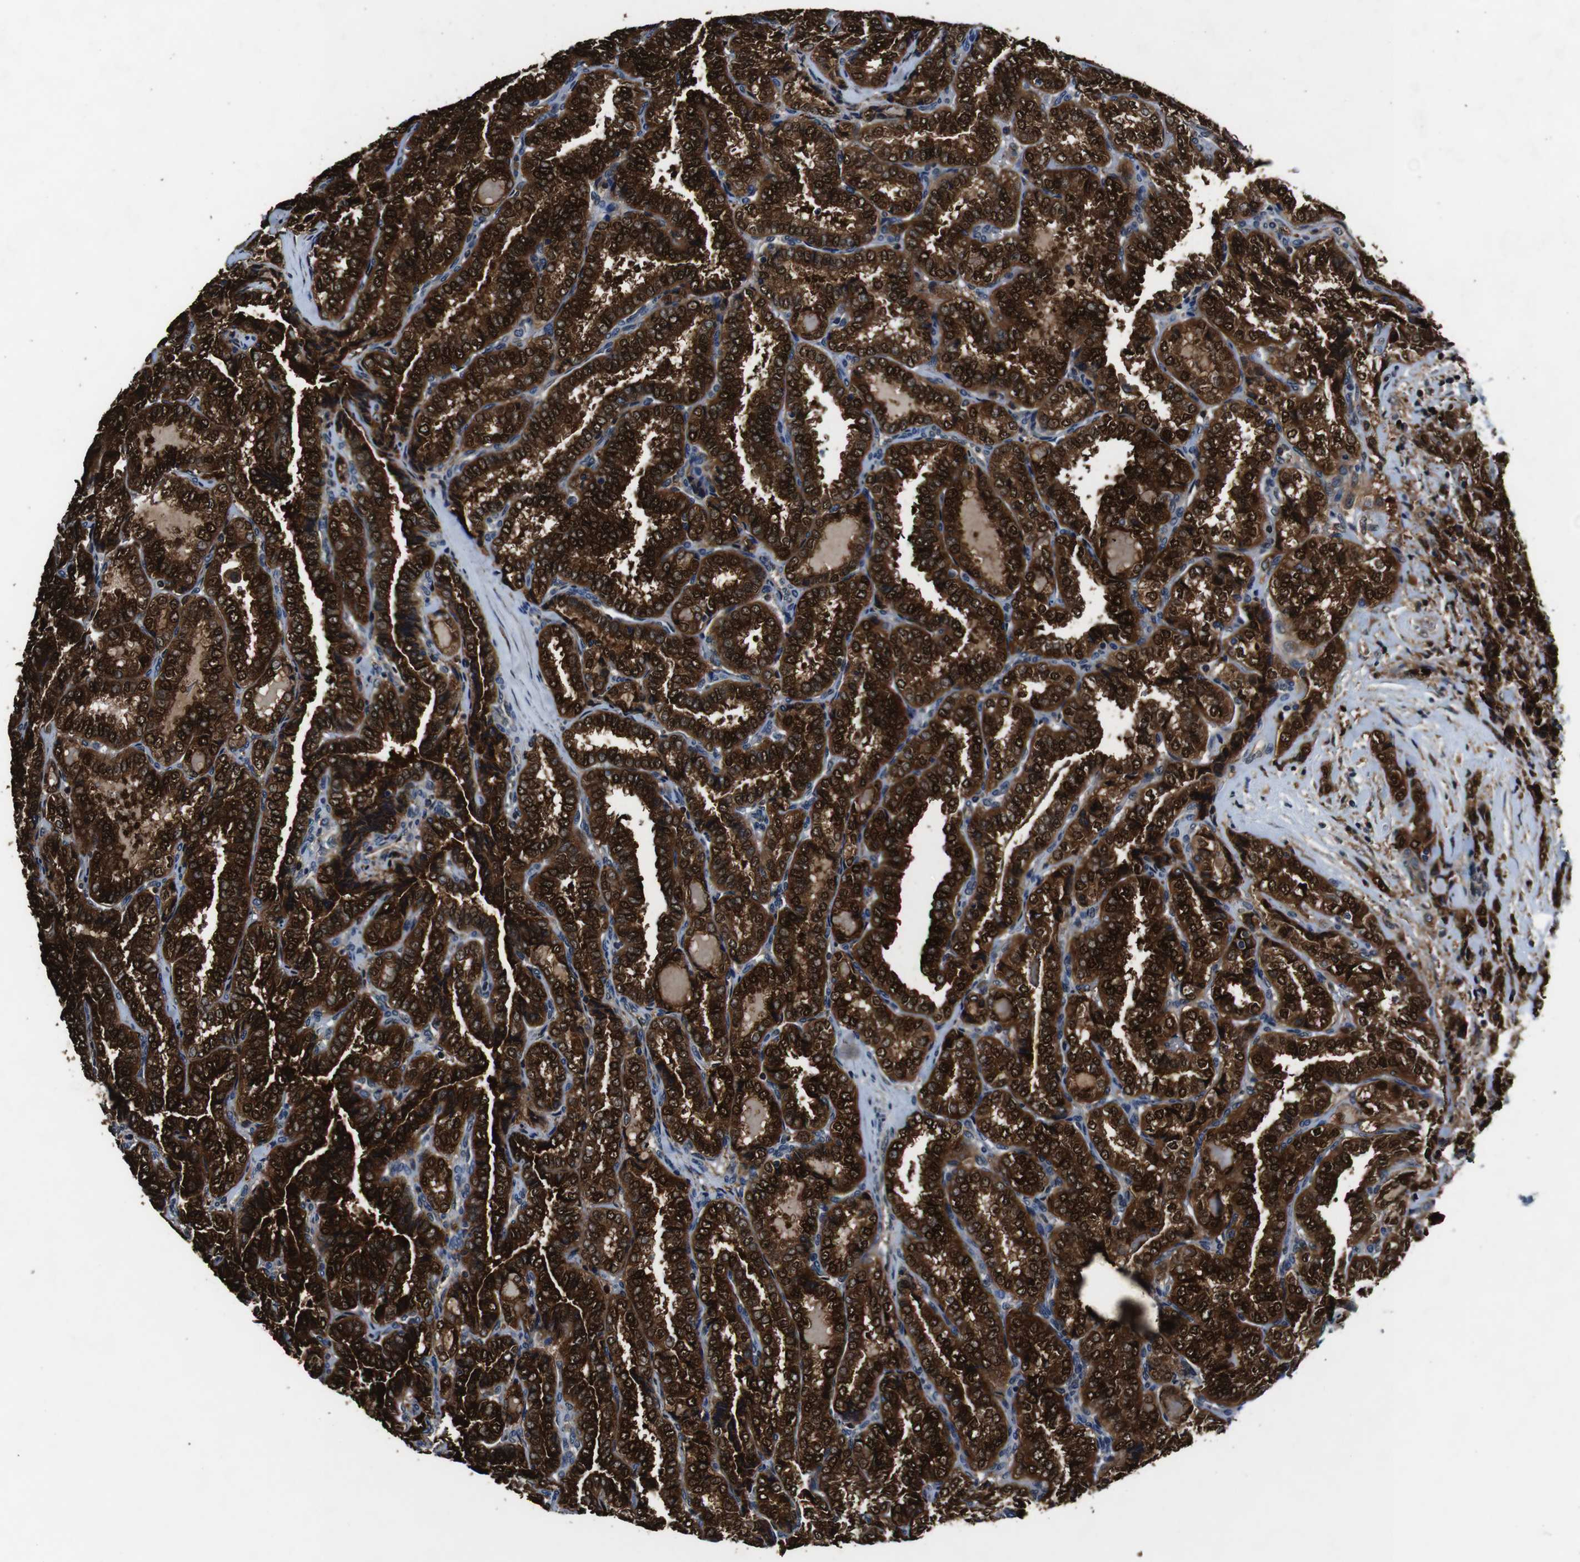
{"staining": {"intensity": "strong", "quantity": ">75%", "location": "cytoplasmic/membranous,nuclear"}, "tissue": "thyroid cancer", "cell_type": "Tumor cells", "image_type": "cancer", "snomed": [{"axis": "morphology", "description": "Normal tissue, NOS"}, {"axis": "morphology", "description": "Papillary adenocarcinoma, NOS"}, {"axis": "topography", "description": "Thyroid gland"}], "caption": "Tumor cells exhibit high levels of strong cytoplasmic/membranous and nuclear expression in approximately >75% of cells in thyroid cancer. (Brightfield microscopy of DAB IHC at high magnification).", "gene": "ANXA1", "patient": {"sex": "female", "age": 30}}